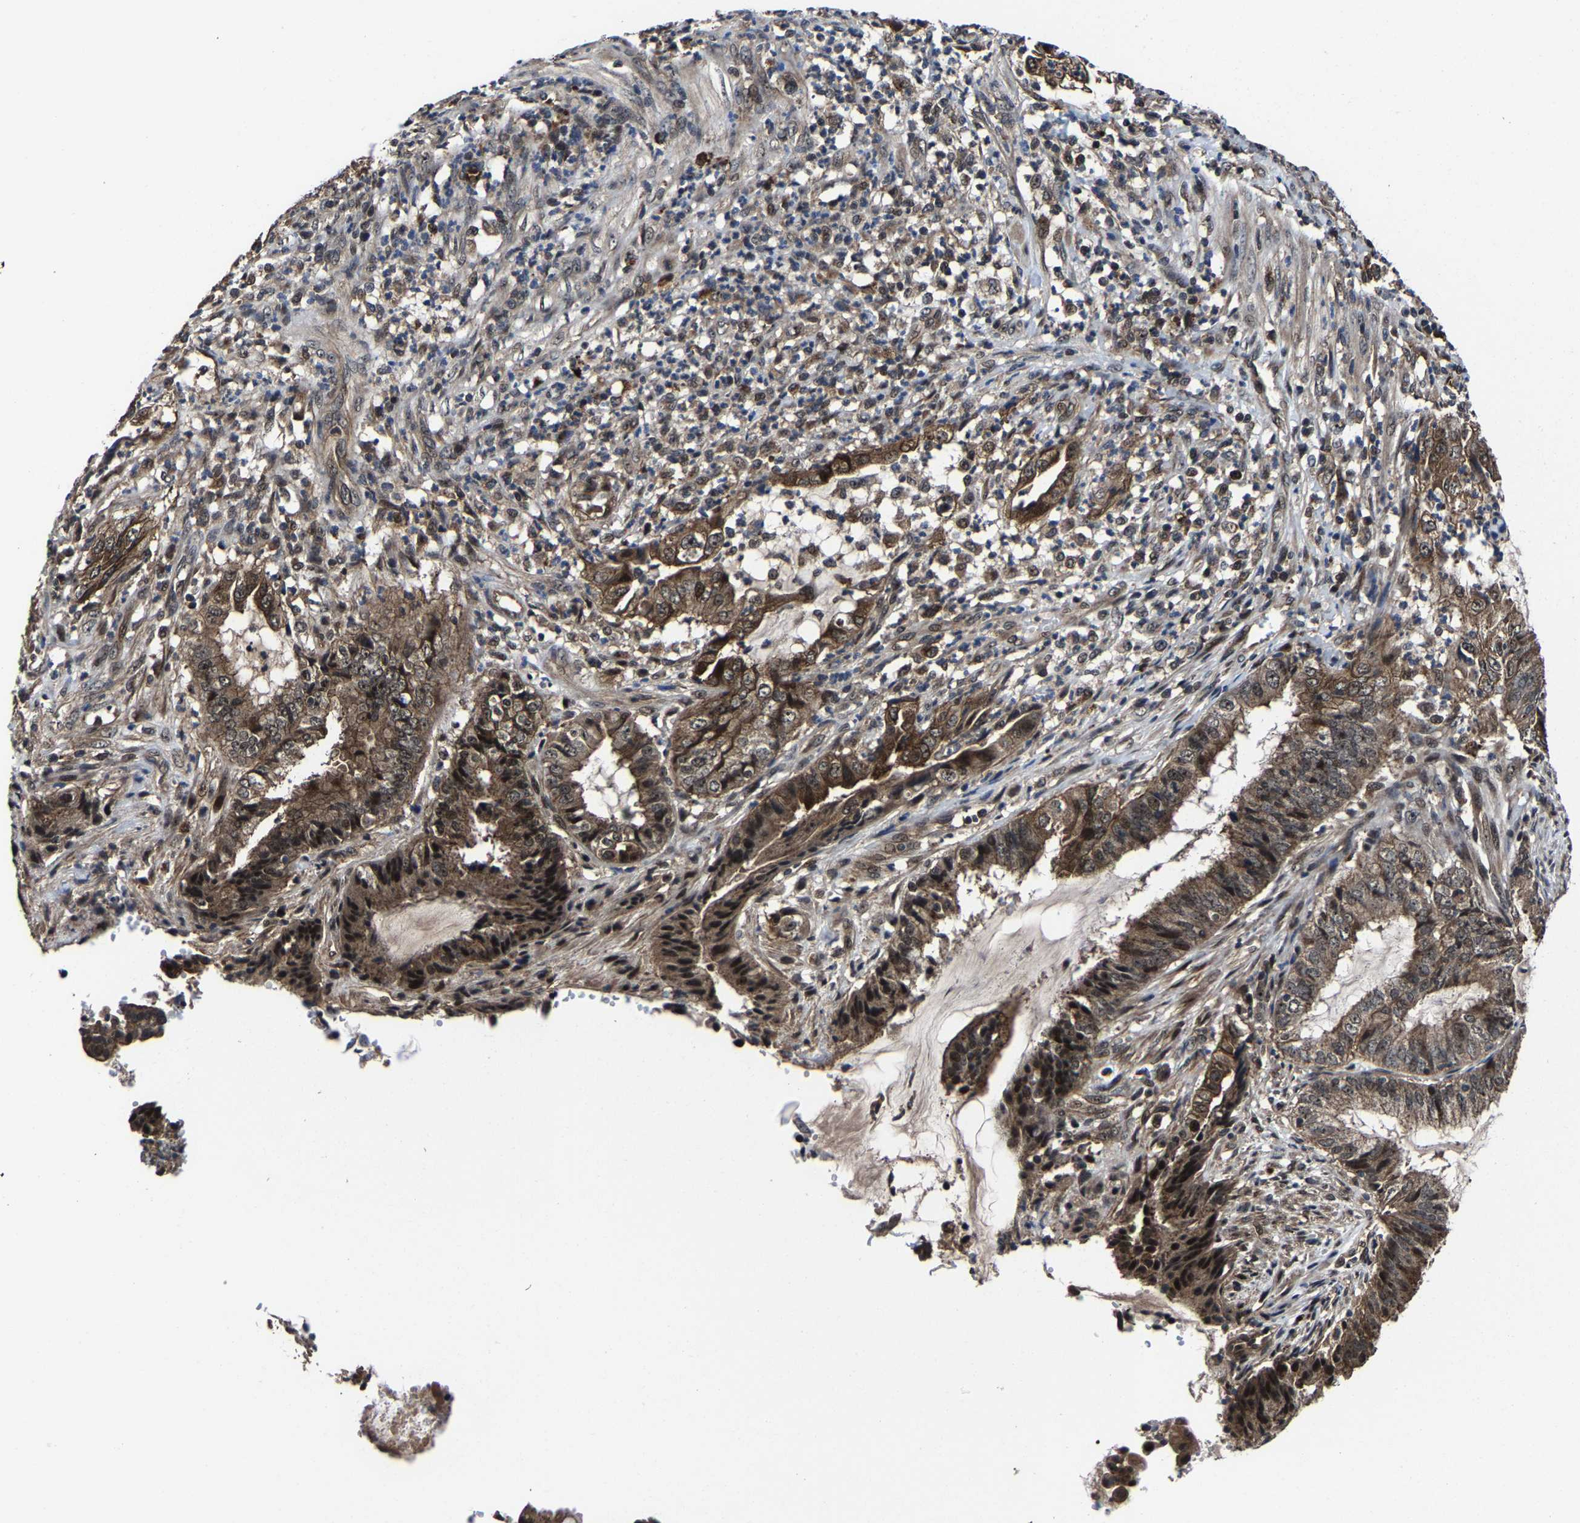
{"staining": {"intensity": "moderate", "quantity": ">75%", "location": "cytoplasmic/membranous"}, "tissue": "endometrial cancer", "cell_type": "Tumor cells", "image_type": "cancer", "snomed": [{"axis": "morphology", "description": "Adenocarcinoma, NOS"}, {"axis": "topography", "description": "Endometrium"}], "caption": "Endometrial cancer stained with a brown dye exhibits moderate cytoplasmic/membranous positive positivity in about >75% of tumor cells.", "gene": "ZCCHC7", "patient": {"sex": "female", "age": 51}}